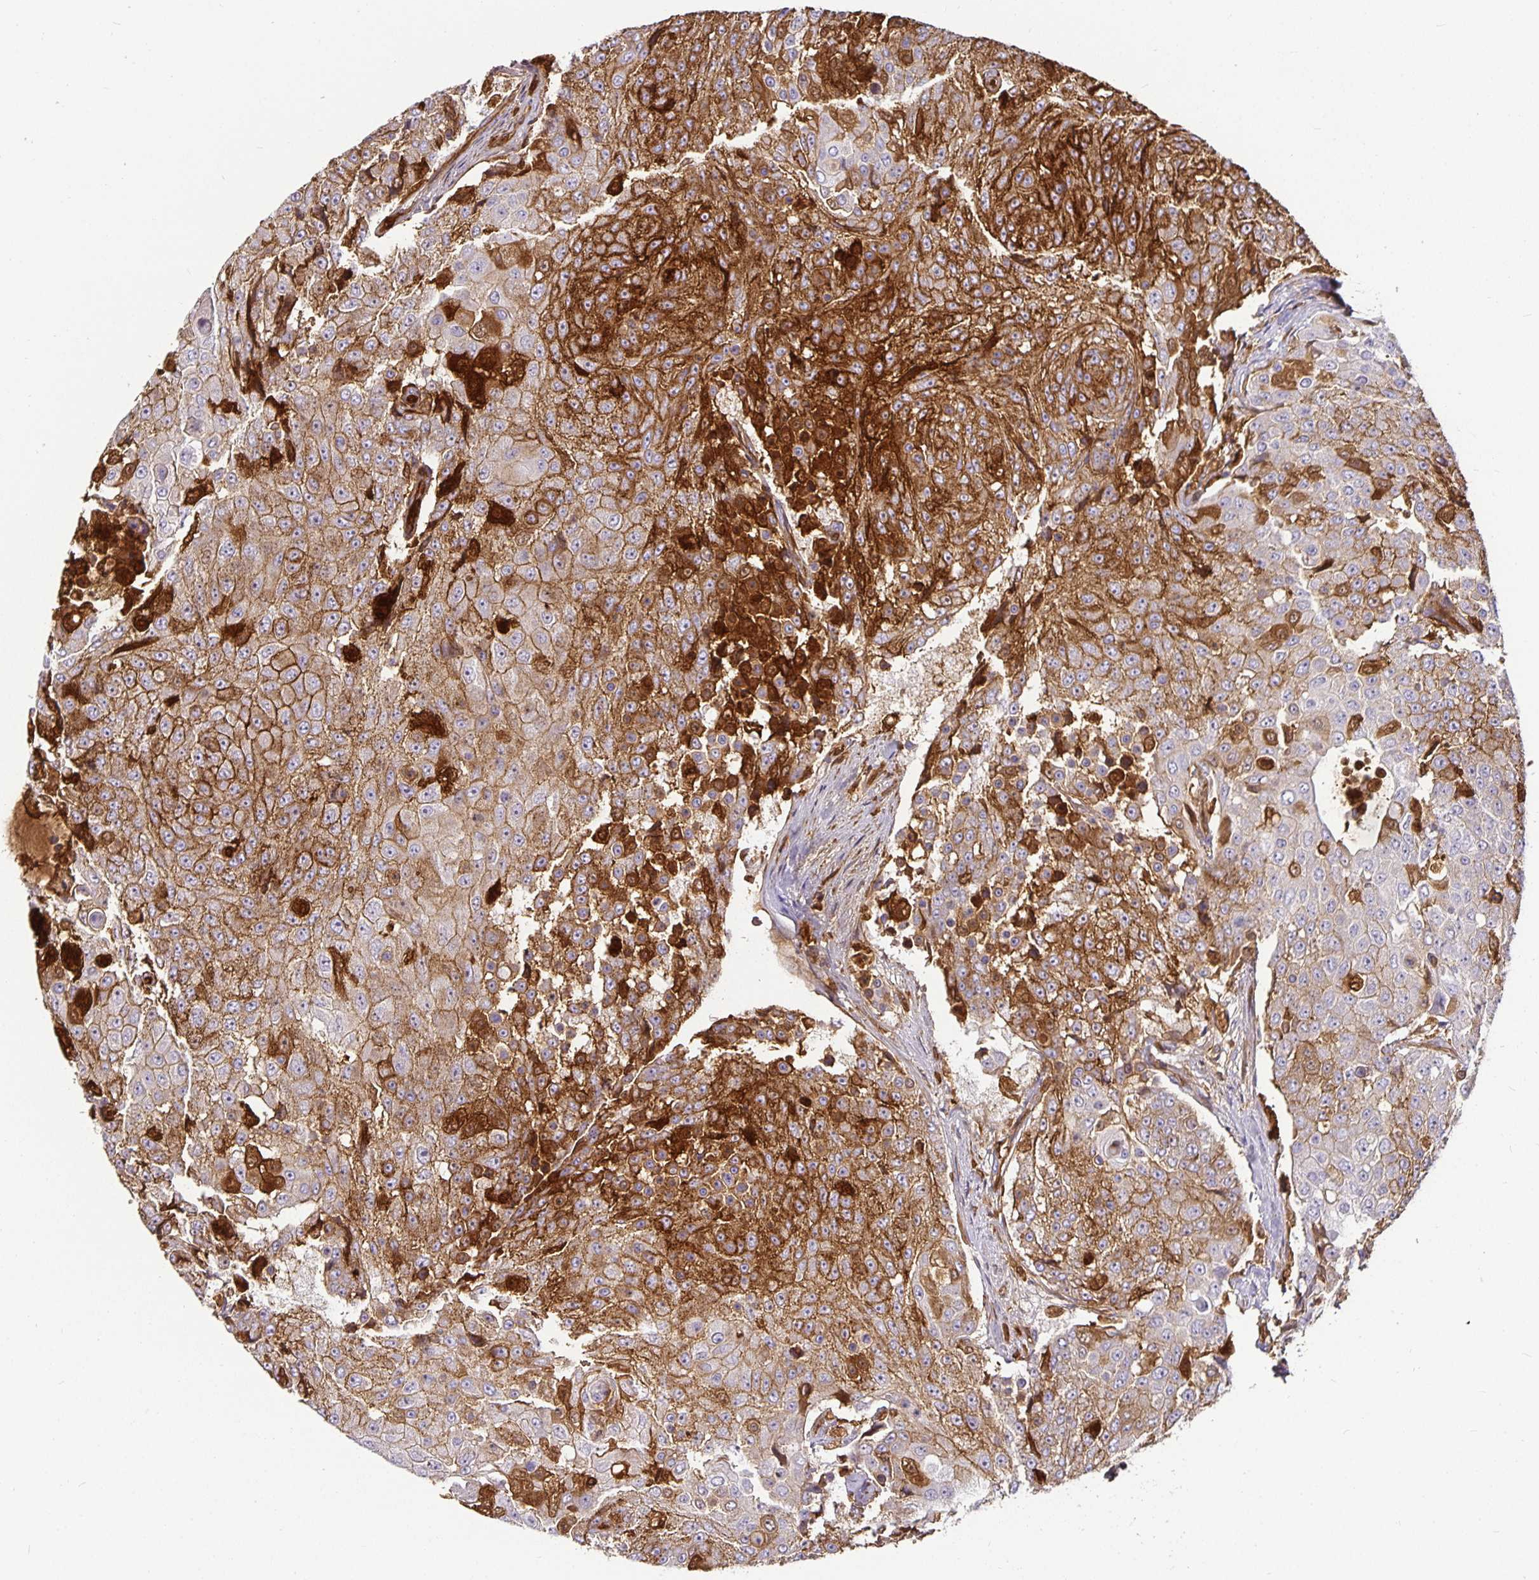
{"staining": {"intensity": "moderate", "quantity": ">75%", "location": "cytoplasmic/membranous"}, "tissue": "urothelial cancer", "cell_type": "Tumor cells", "image_type": "cancer", "snomed": [{"axis": "morphology", "description": "Urothelial carcinoma, High grade"}, {"axis": "topography", "description": "Urinary bladder"}], "caption": "An image showing moderate cytoplasmic/membranous expression in about >75% of tumor cells in urothelial cancer, as visualized by brown immunohistochemical staining.", "gene": "CA12", "patient": {"sex": "female", "age": 63}}